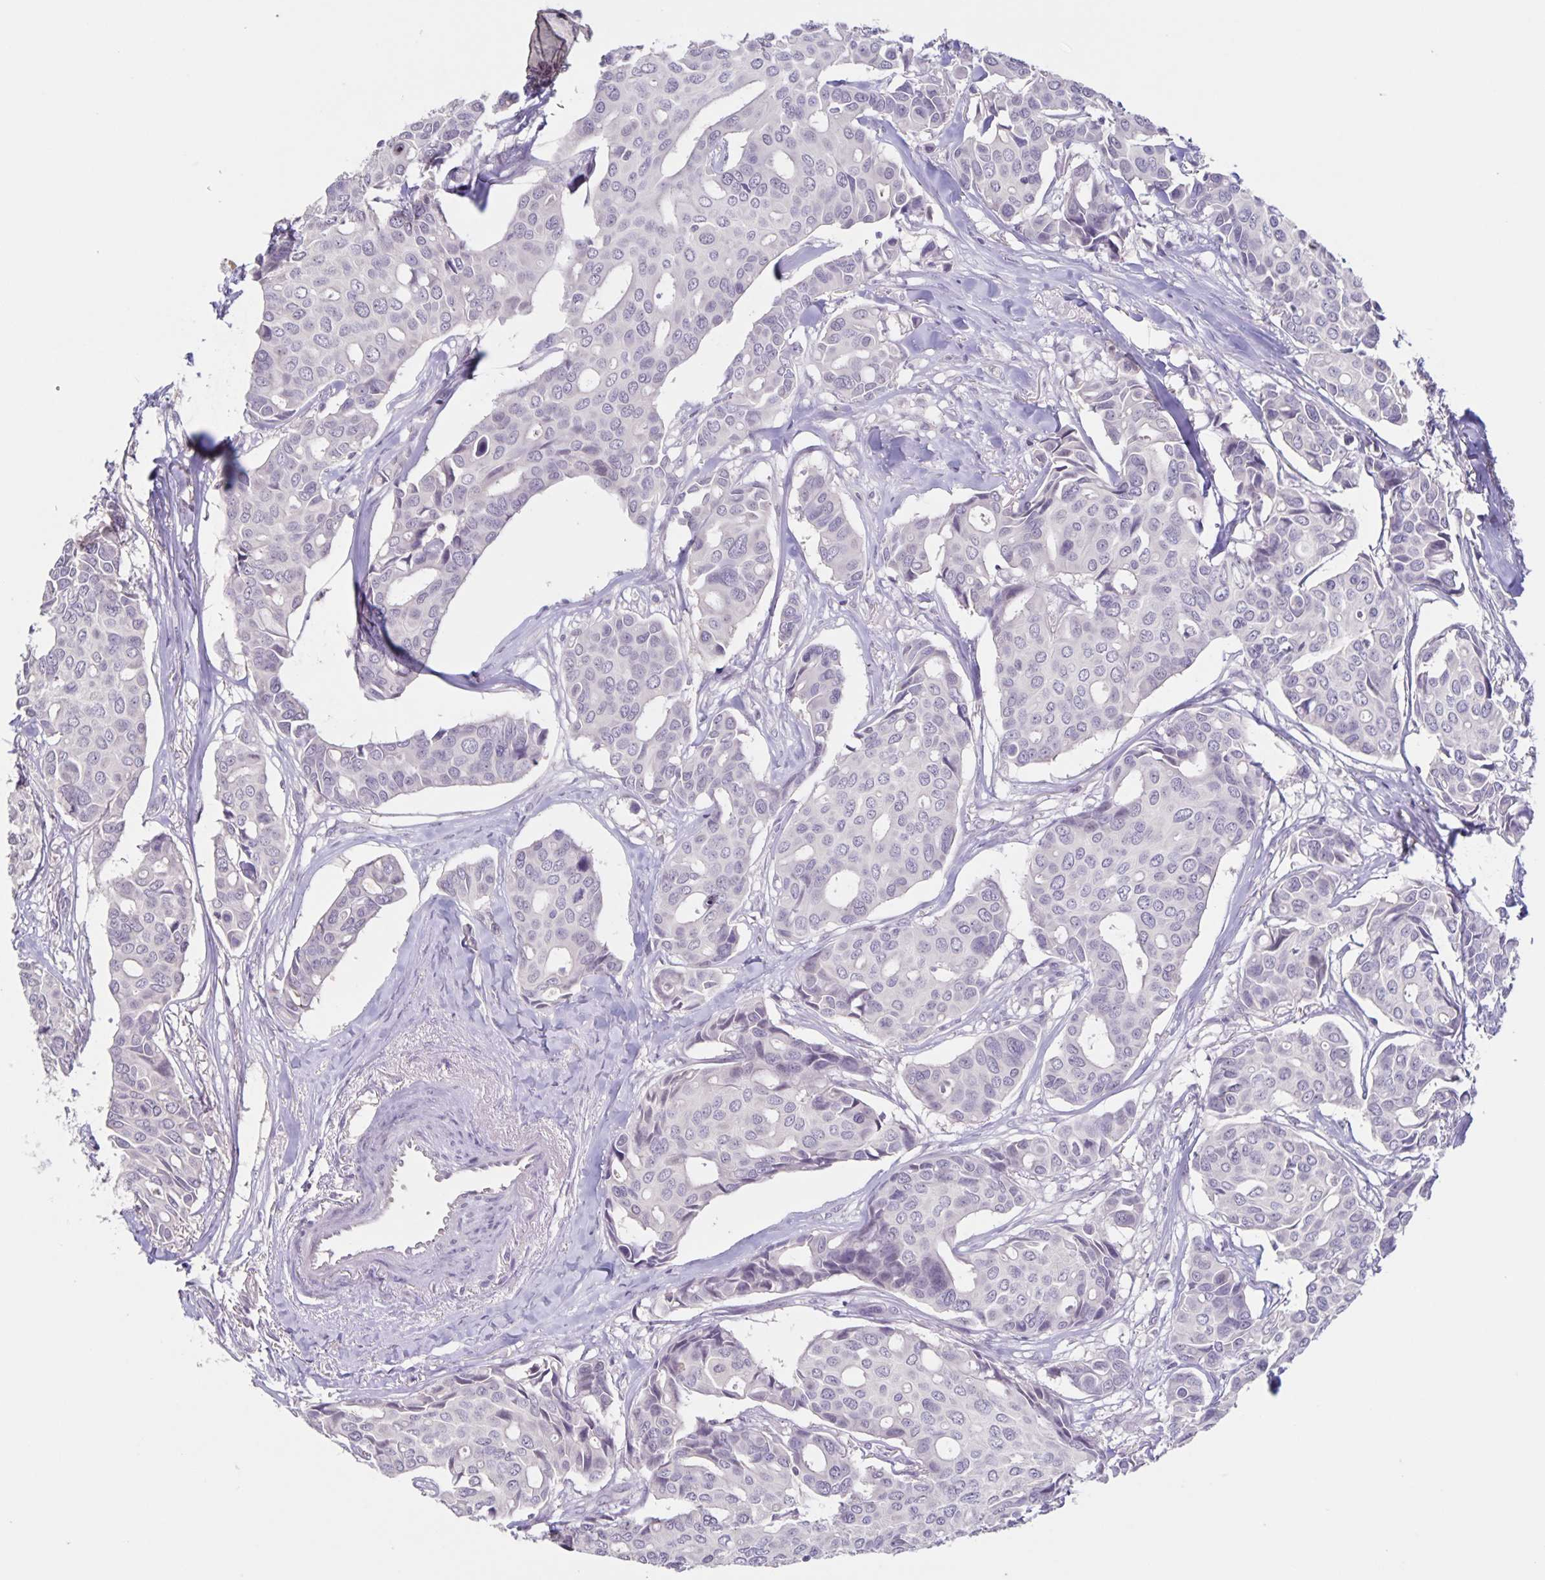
{"staining": {"intensity": "negative", "quantity": "none", "location": "none"}, "tissue": "breast cancer", "cell_type": "Tumor cells", "image_type": "cancer", "snomed": [{"axis": "morphology", "description": "Duct carcinoma"}, {"axis": "topography", "description": "Breast"}], "caption": "An immunohistochemistry (IHC) micrograph of breast cancer is shown. There is no staining in tumor cells of breast cancer.", "gene": "INSL5", "patient": {"sex": "female", "age": 54}}